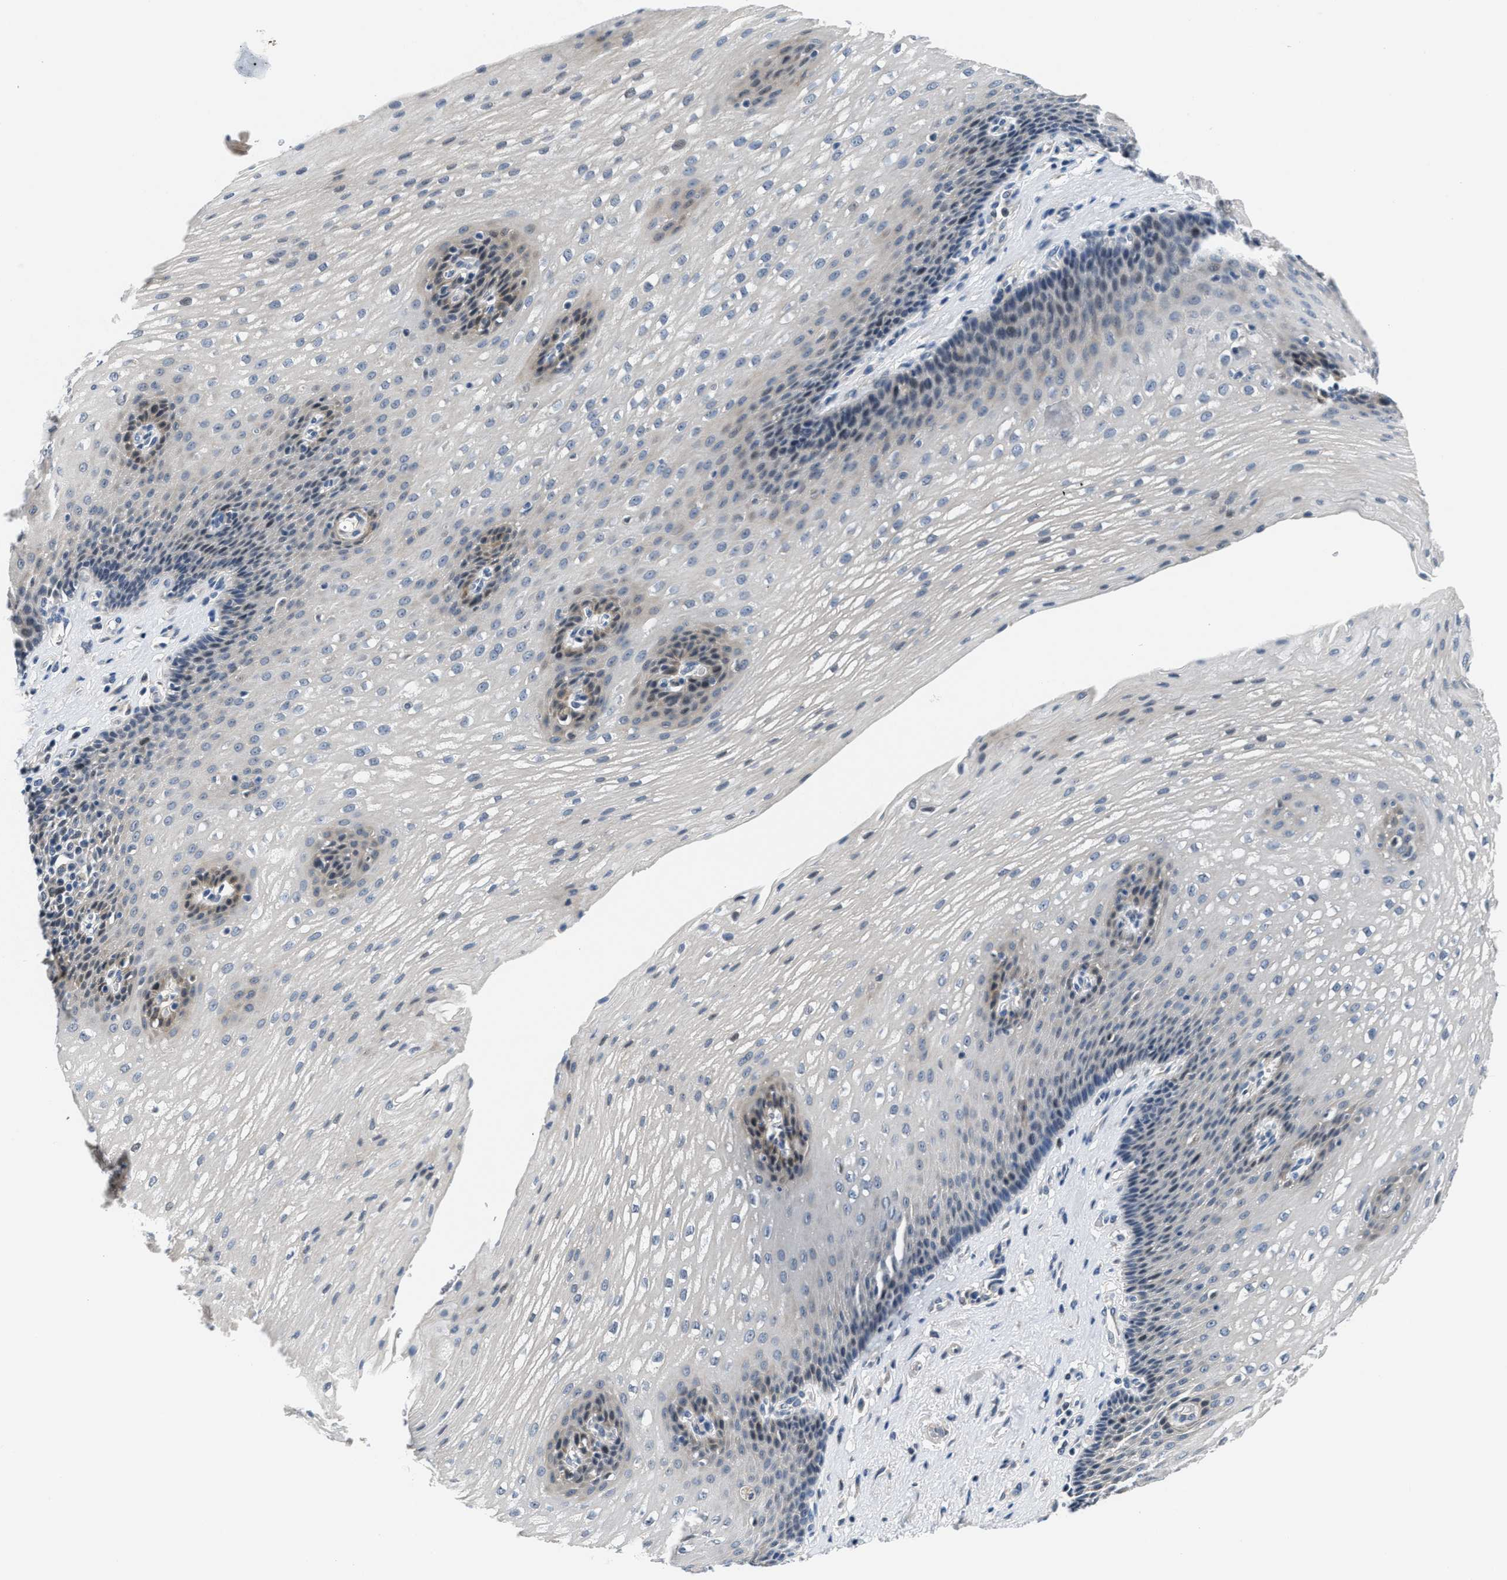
{"staining": {"intensity": "weak", "quantity": "<25%", "location": "cytoplasmic/membranous"}, "tissue": "esophagus", "cell_type": "Squamous epithelial cells", "image_type": "normal", "snomed": [{"axis": "morphology", "description": "Normal tissue, NOS"}, {"axis": "topography", "description": "Esophagus"}], "caption": "Immunohistochemical staining of unremarkable human esophagus displays no significant staining in squamous epithelial cells.", "gene": "CLGN", "patient": {"sex": "male", "age": 48}}